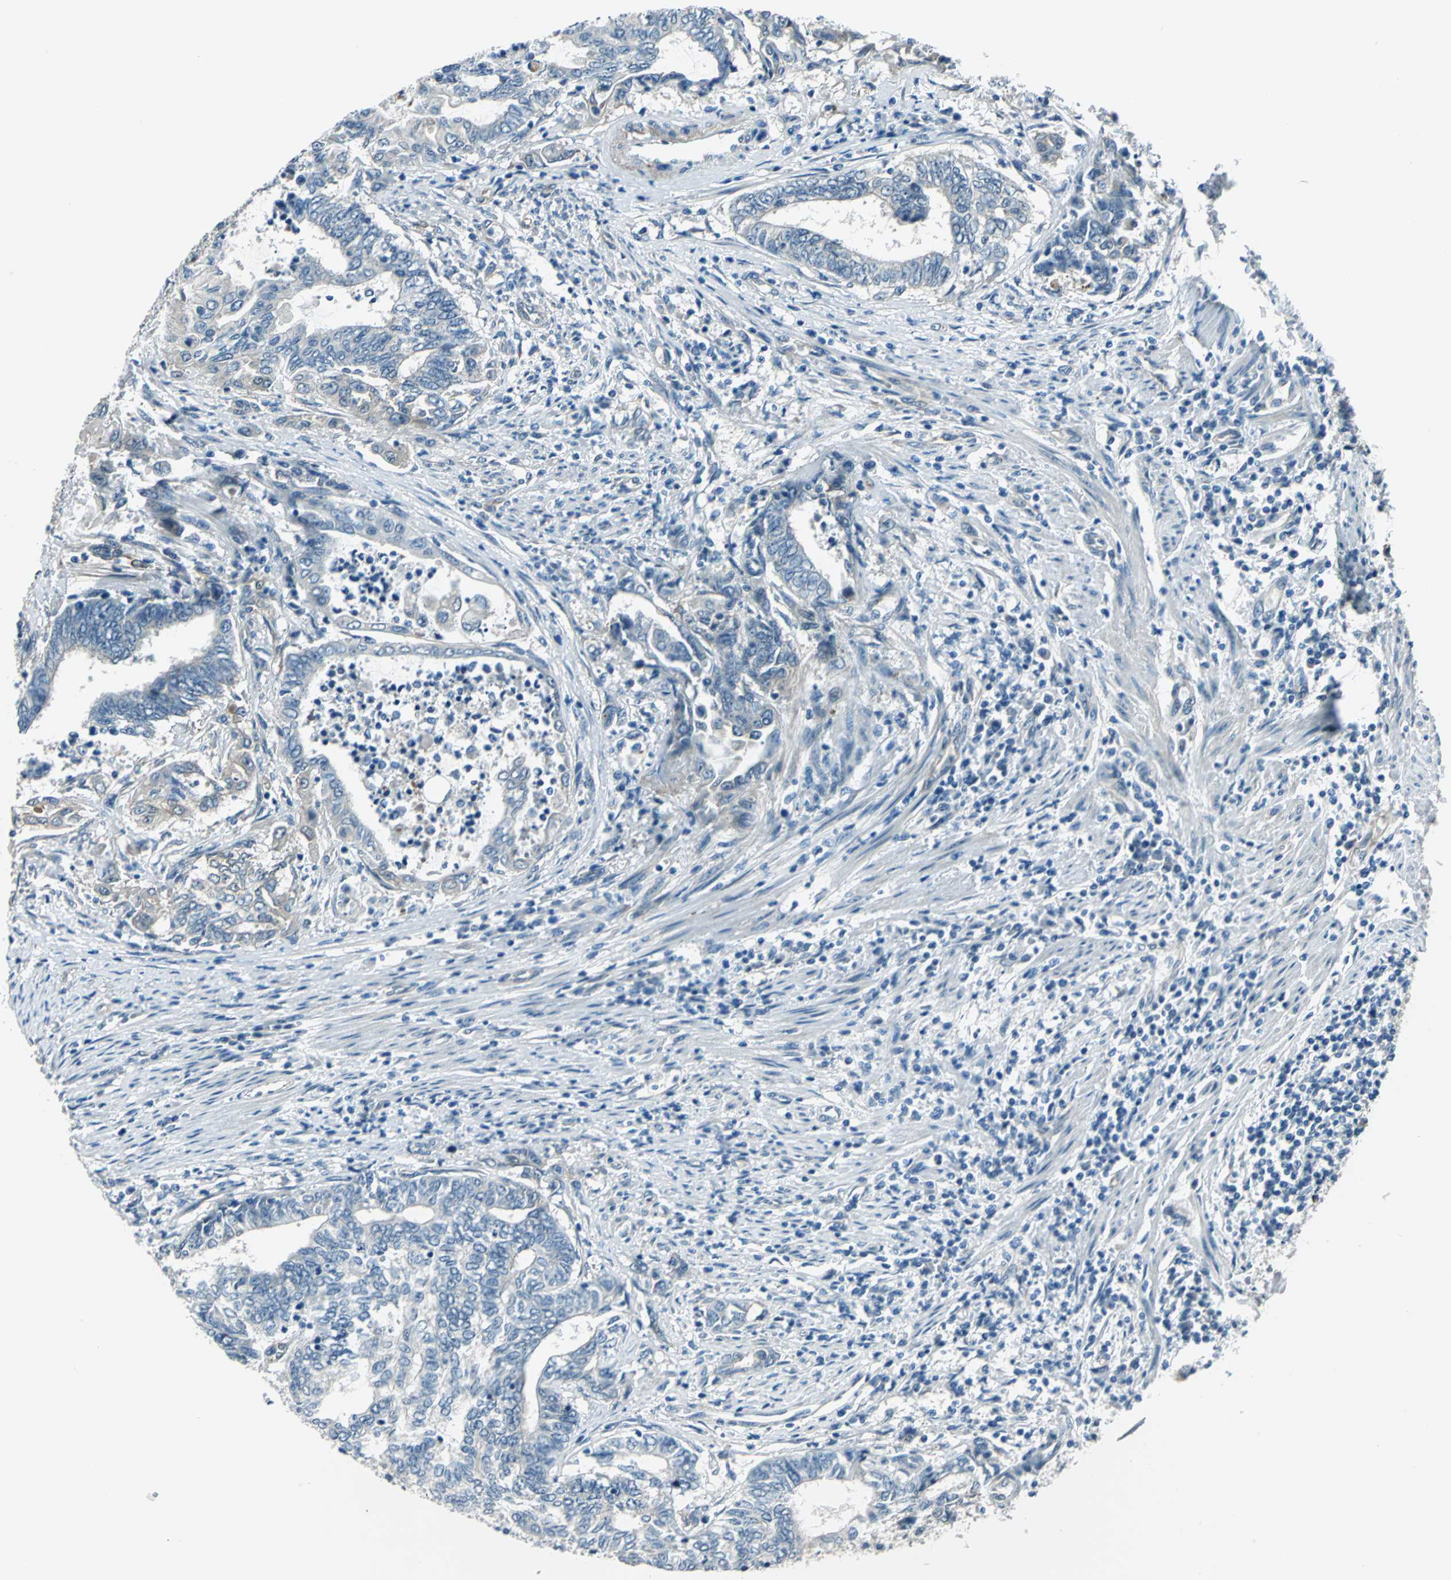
{"staining": {"intensity": "negative", "quantity": "none", "location": "none"}, "tissue": "endometrial cancer", "cell_type": "Tumor cells", "image_type": "cancer", "snomed": [{"axis": "morphology", "description": "Adenocarcinoma, NOS"}, {"axis": "topography", "description": "Uterus"}, {"axis": "topography", "description": "Endometrium"}], "caption": "IHC histopathology image of human endometrial cancer stained for a protein (brown), which shows no expression in tumor cells.", "gene": "CDC42EP1", "patient": {"sex": "female", "age": 70}}